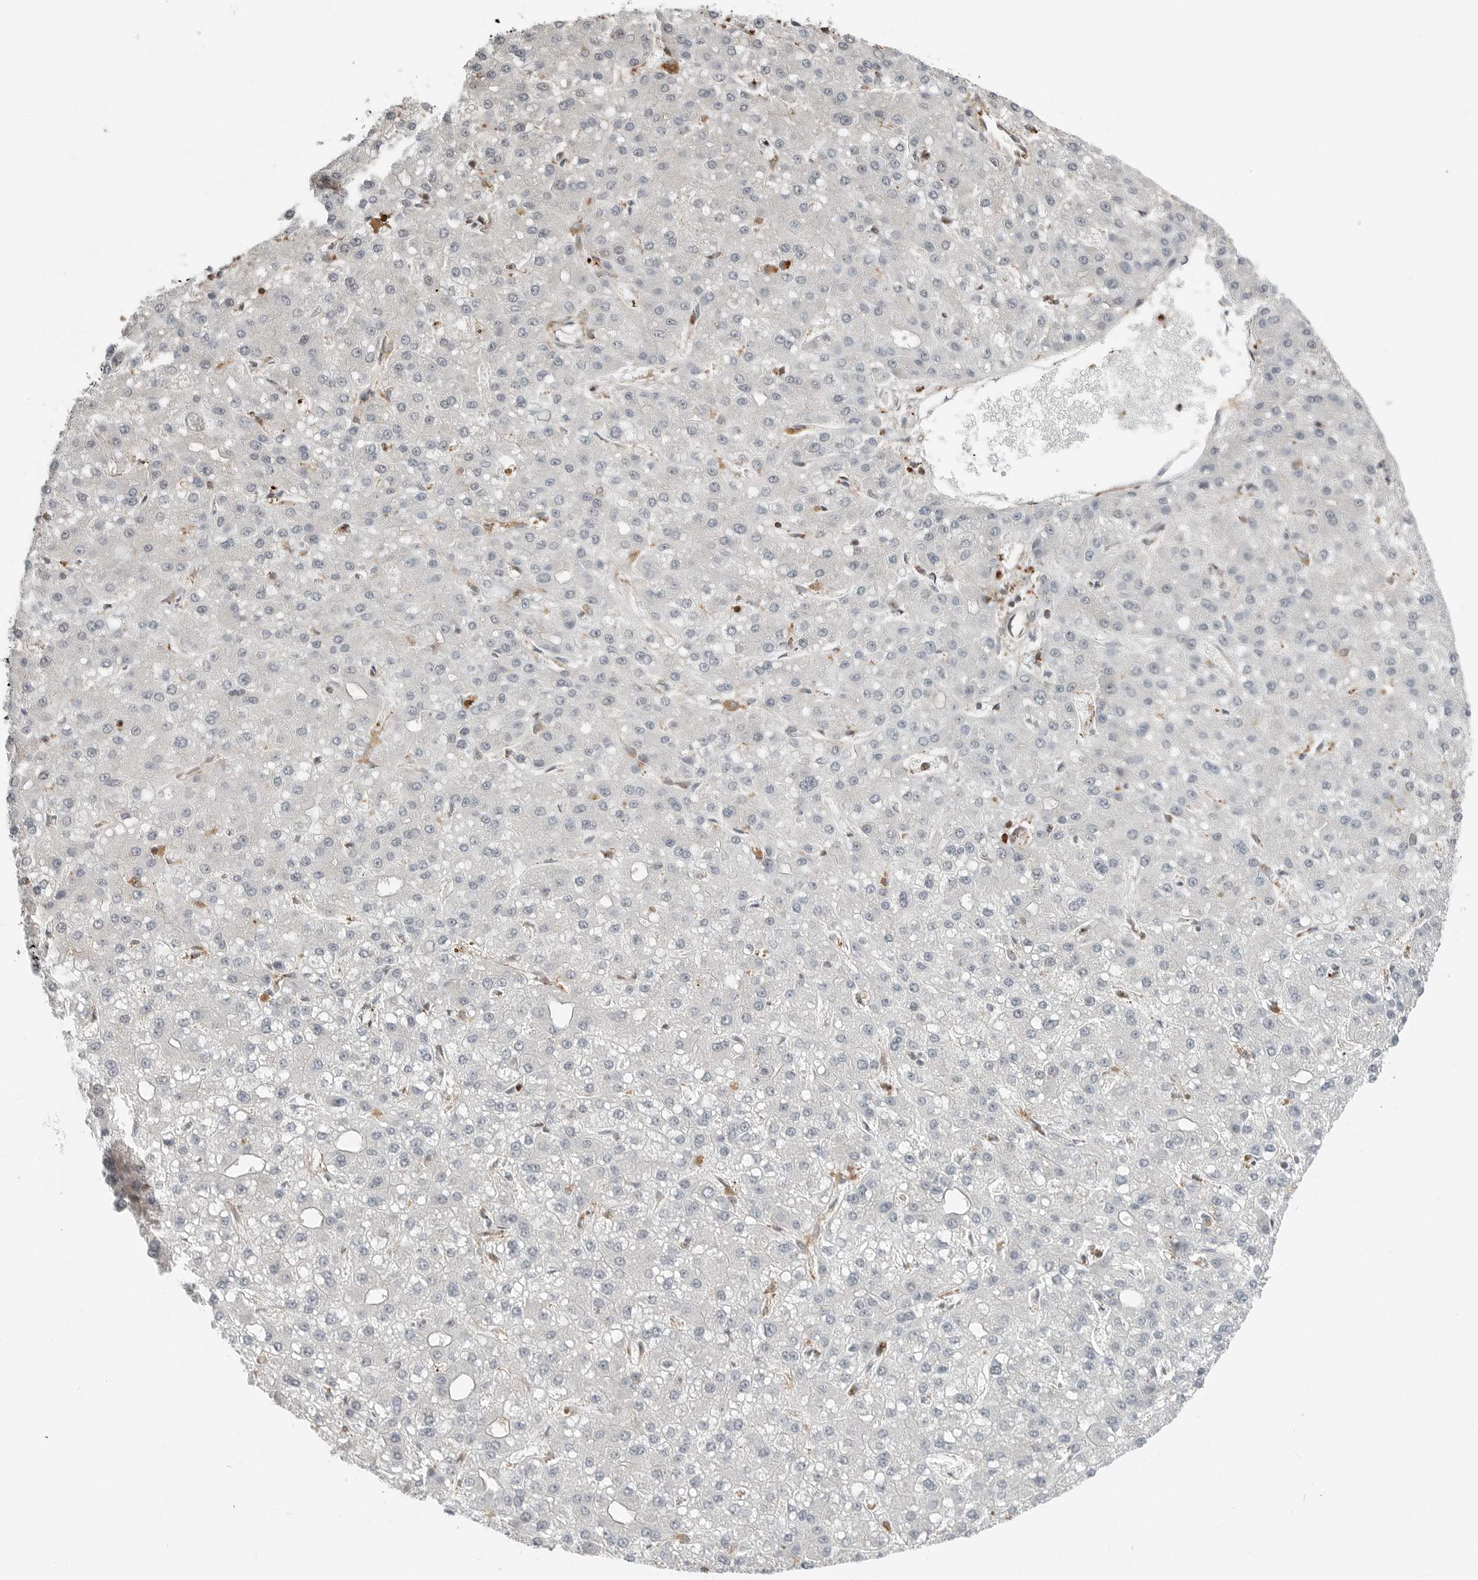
{"staining": {"intensity": "negative", "quantity": "none", "location": "none"}, "tissue": "liver cancer", "cell_type": "Tumor cells", "image_type": "cancer", "snomed": [{"axis": "morphology", "description": "Carcinoma, Hepatocellular, NOS"}, {"axis": "topography", "description": "Liver"}], "caption": "Immunohistochemistry micrograph of liver cancer stained for a protein (brown), which shows no staining in tumor cells.", "gene": "LEFTY2", "patient": {"sex": "male", "age": 67}}